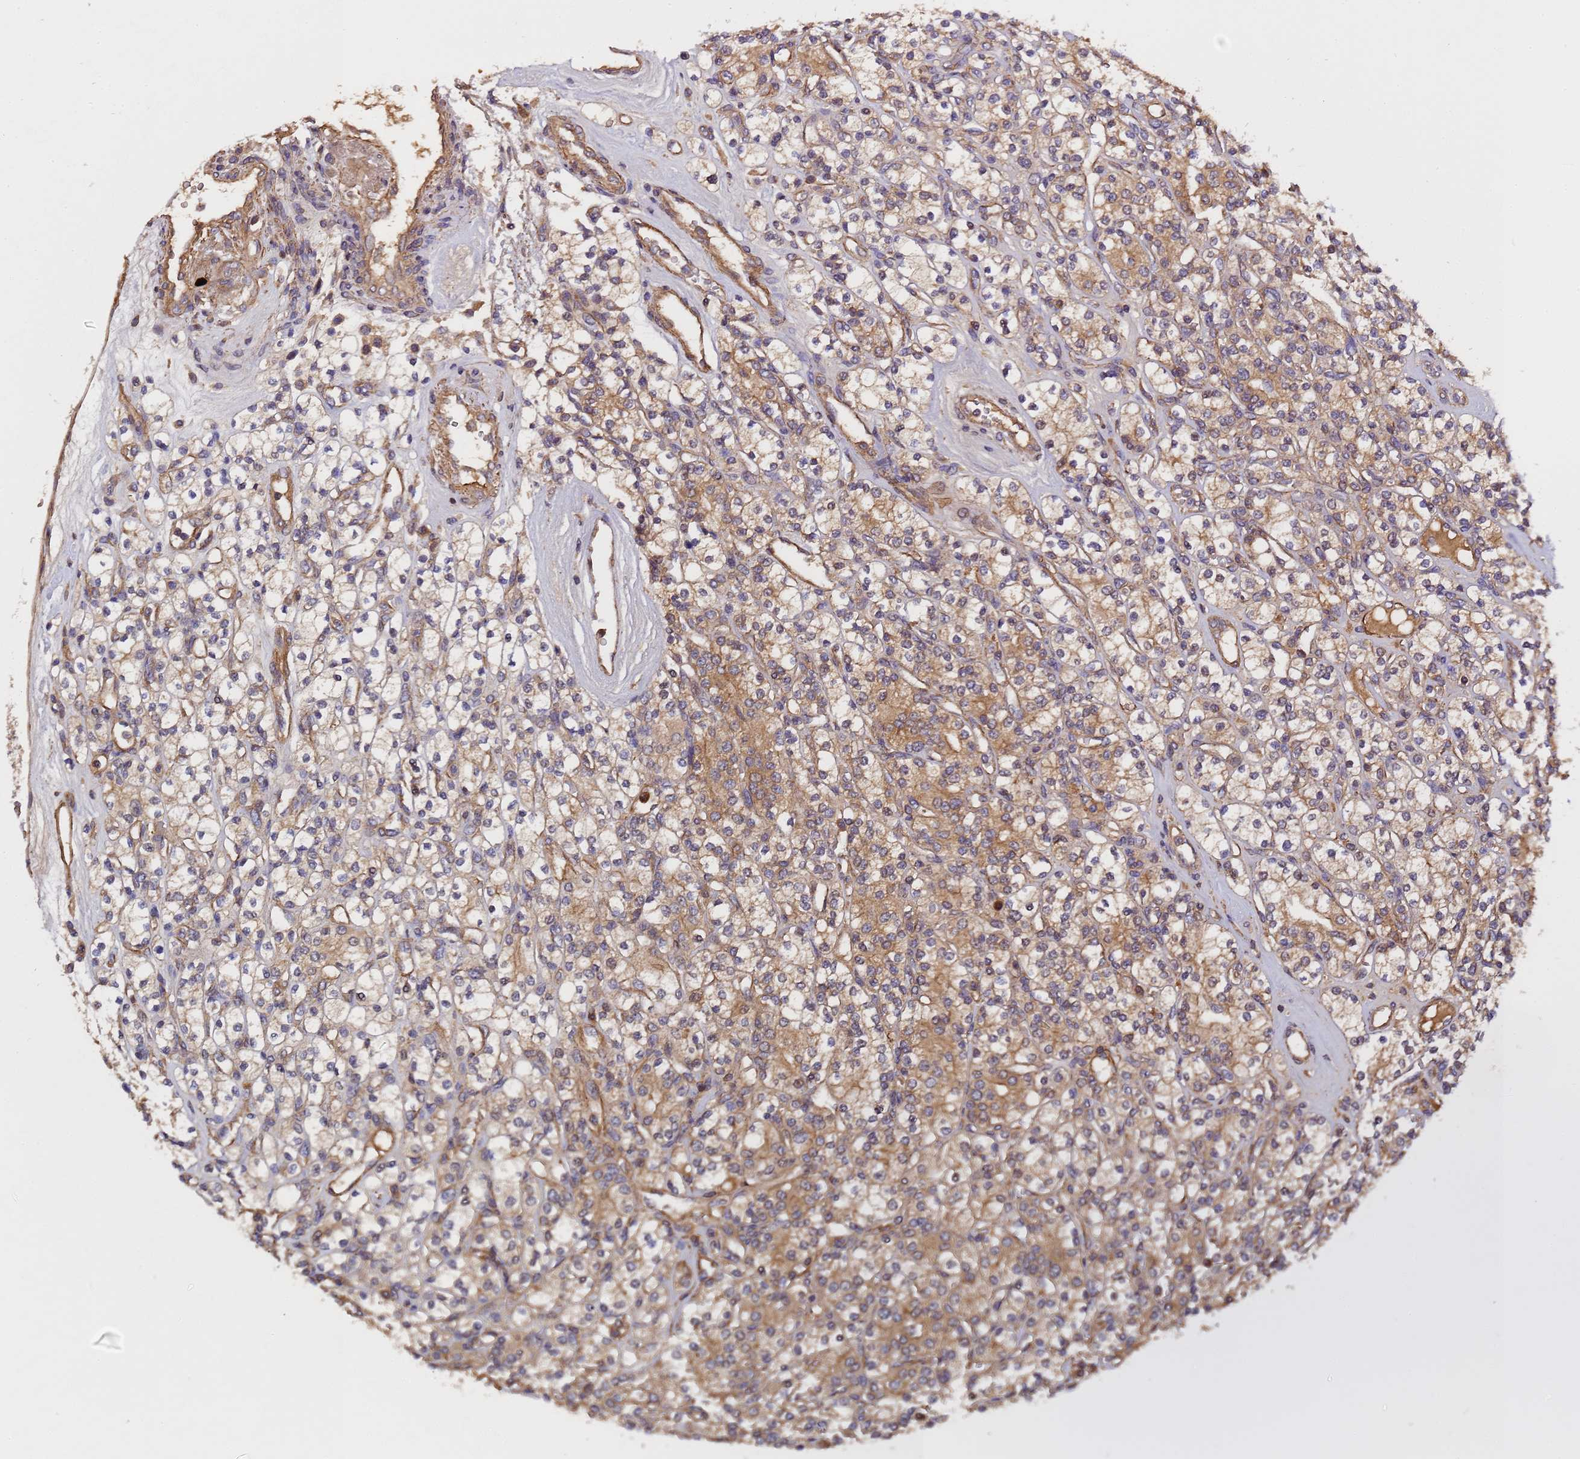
{"staining": {"intensity": "moderate", "quantity": ">75%", "location": "cytoplasmic/membranous"}, "tissue": "renal cancer", "cell_type": "Tumor cells", "image_type": "cancer", "snomed": [{"axis": "morphology", "description": "Adenocarcinoma, NOS"}, {"axis": "topography", "description": "Kidney"}], "caption": "A micrograph of renal adenocarcinoma stained for a protein exhibits moderate cytoplasmic/membranous brown staining in tumor cells.", "gene": "GSTCD", "patient": {"sex": "male", "age": 77}}